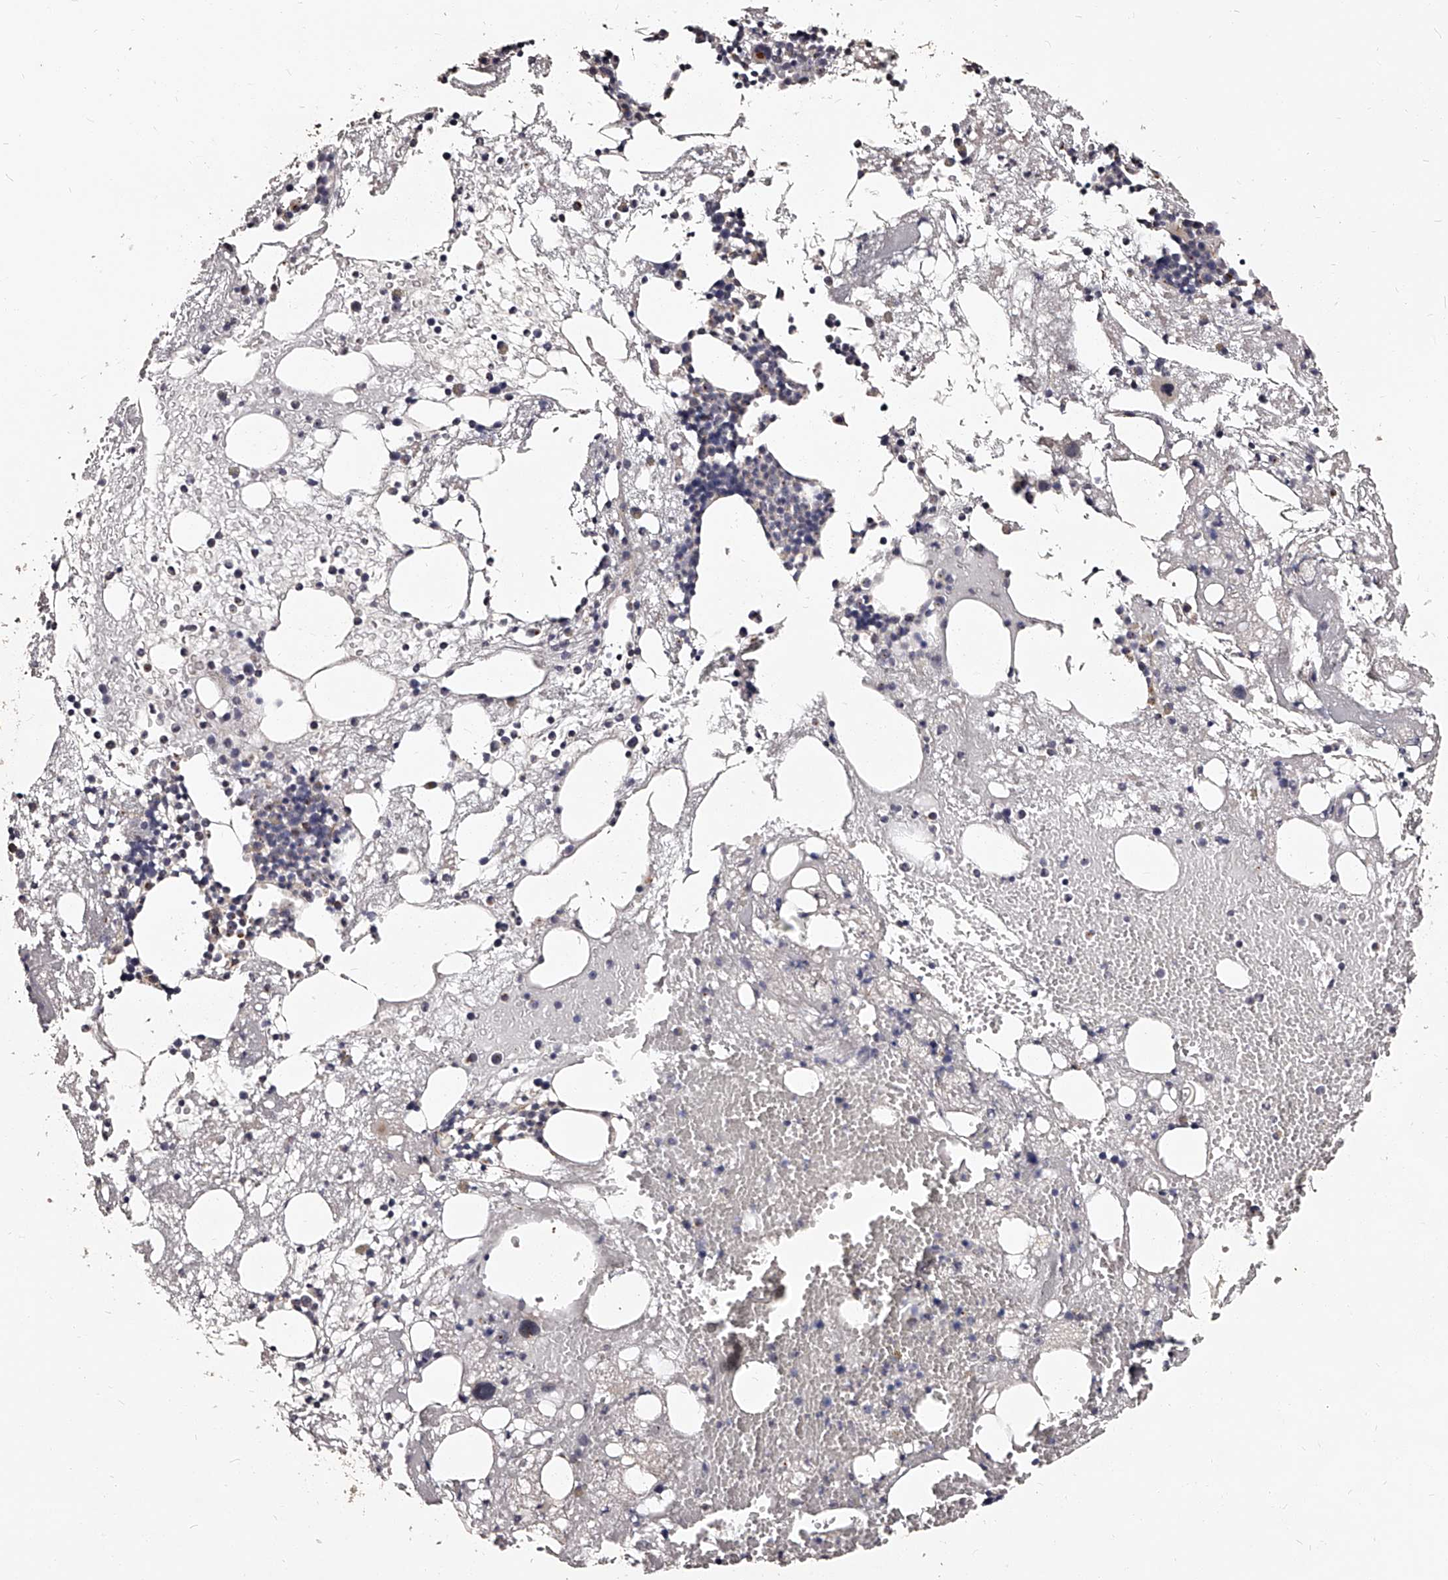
{"staining": {"intensity": "negative", "quantity": "none", "location": "none"}, "tissue": "bone marrow", "cell_type": "Hematopoietic cells", "image_type": "normal", "snomed": [{"axis": "morphology", "description": "Normal tissue, NOS"}, {"axis": "morphology", "description": "Inflammation, NOS"}, {"axis": "topography", "description": "Bone marrow"}], "caption": "Immunohistochemistry of unremarkable bone marrow displays no staining in hematopoietic cells.", "gene": "RSC1A1", "patient": {"sex": "female", "age": 48}}